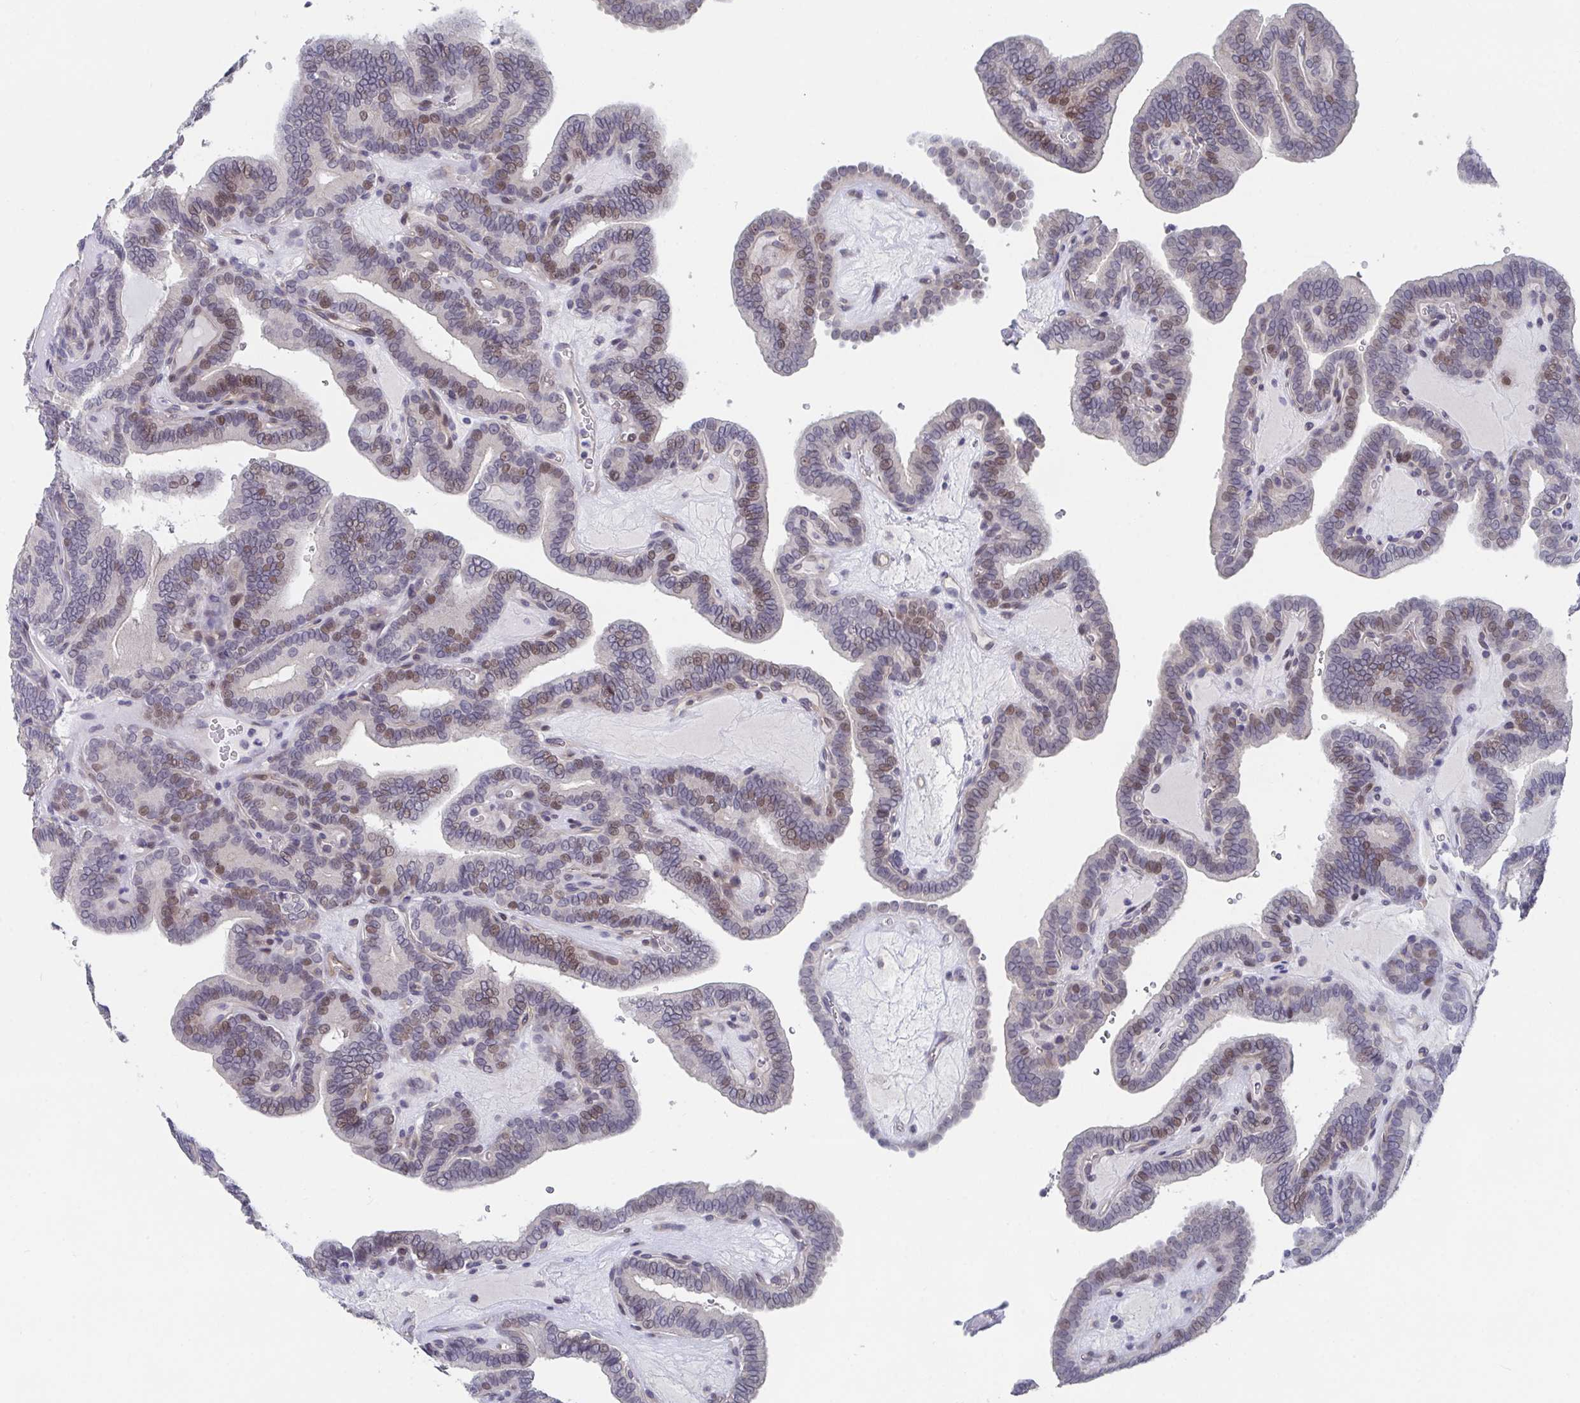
{"staining": {"intensity": "moderate", "quantity": "25%-75%", "location": "nuclear"}, "tissue": "thyroid cancer", "cell_type": "Tumor cells", "image_type": "cancer", "snomed": [{"axis": "morphology", "description": "Papillary adenocarcinoma, NOS"}, {"axis": "topography", "description": "Thyroid gland"}], "caption": "Tumor cells show medium levels of moderate nuclear positivity in approximately 25%-75% of cells in thyroid cancer.", "gene": "FAM156B", "patient": {"sex": "female", "age": 21}}